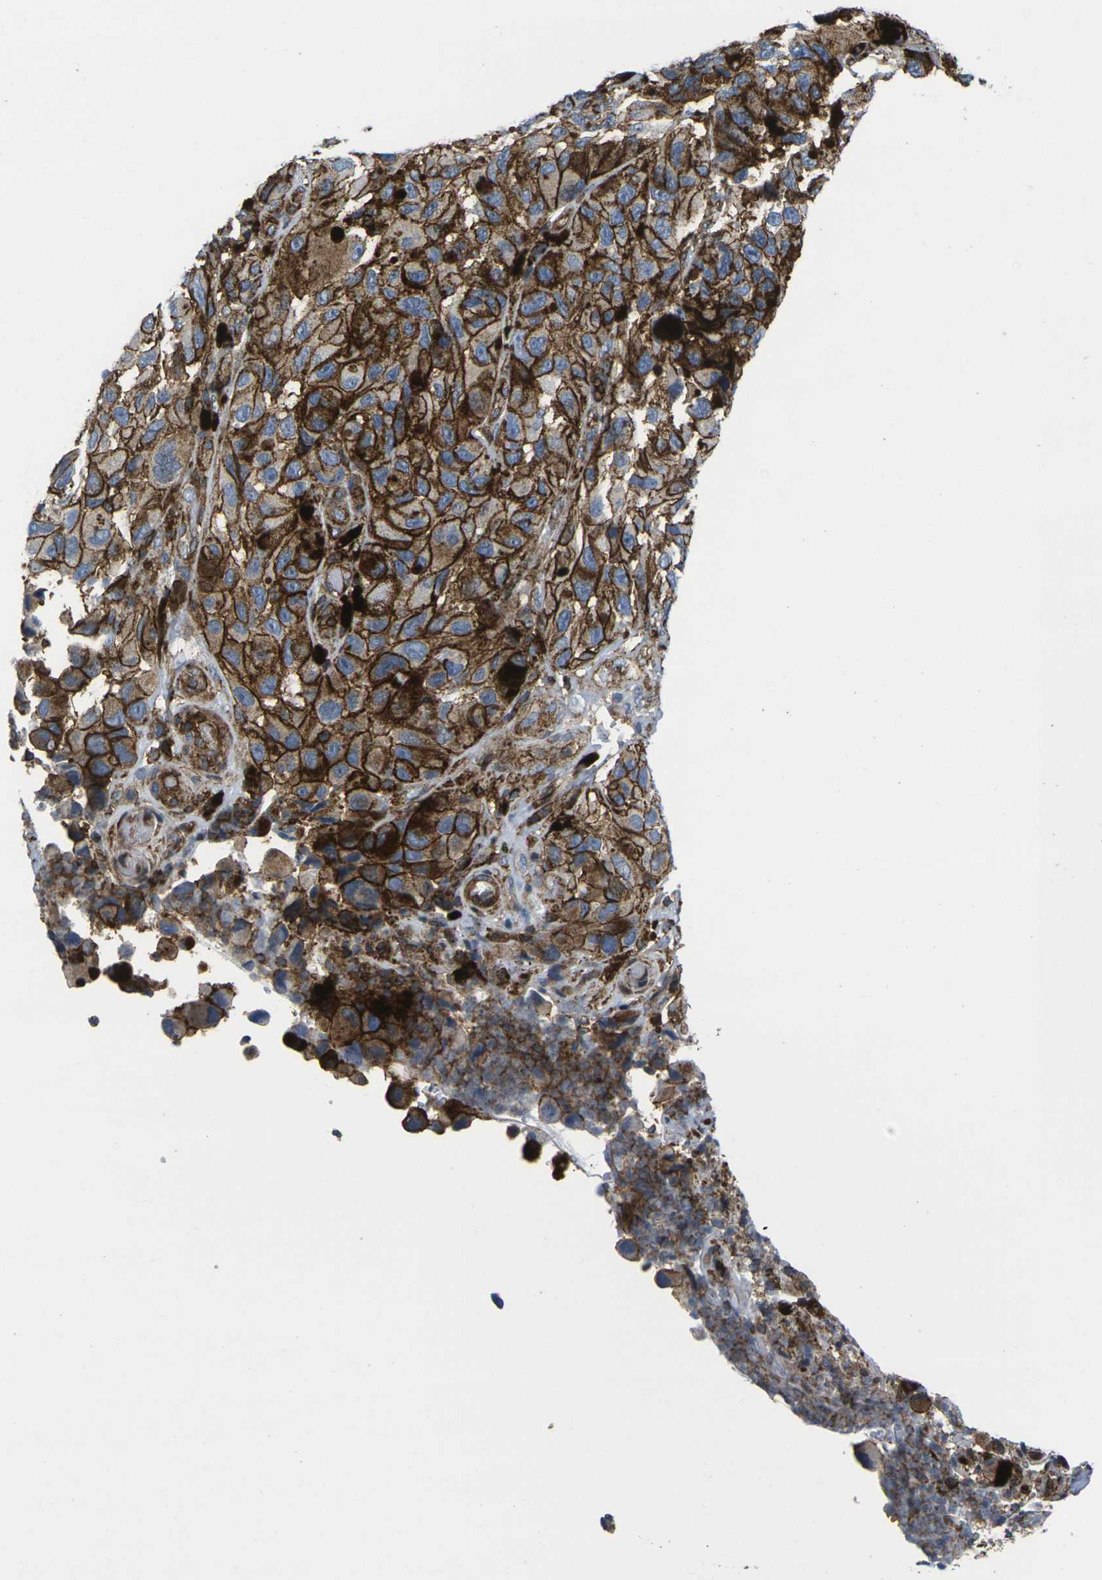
{"staining": {"intensity": "strong", "quantity": ">75%", "location": "cytoplasmic/membranous"}, "tissue": "melanoma", "cell_type": "Tumor cells", "image_type": "cancer", "snomed": [{"axis": "morphology", "description": "Malignant melanoma, NOS"}, {"axis": "topography", "description": "Skin"}], "caption": "Immunohistochemical staining of human malignant melanoma demonstrates high levels of strong cytoplasmic/membranous expression in approximately >75% of tumor cells.", "gene": "IQGAP1", "patient": {"sex": "female", "age": 73}}